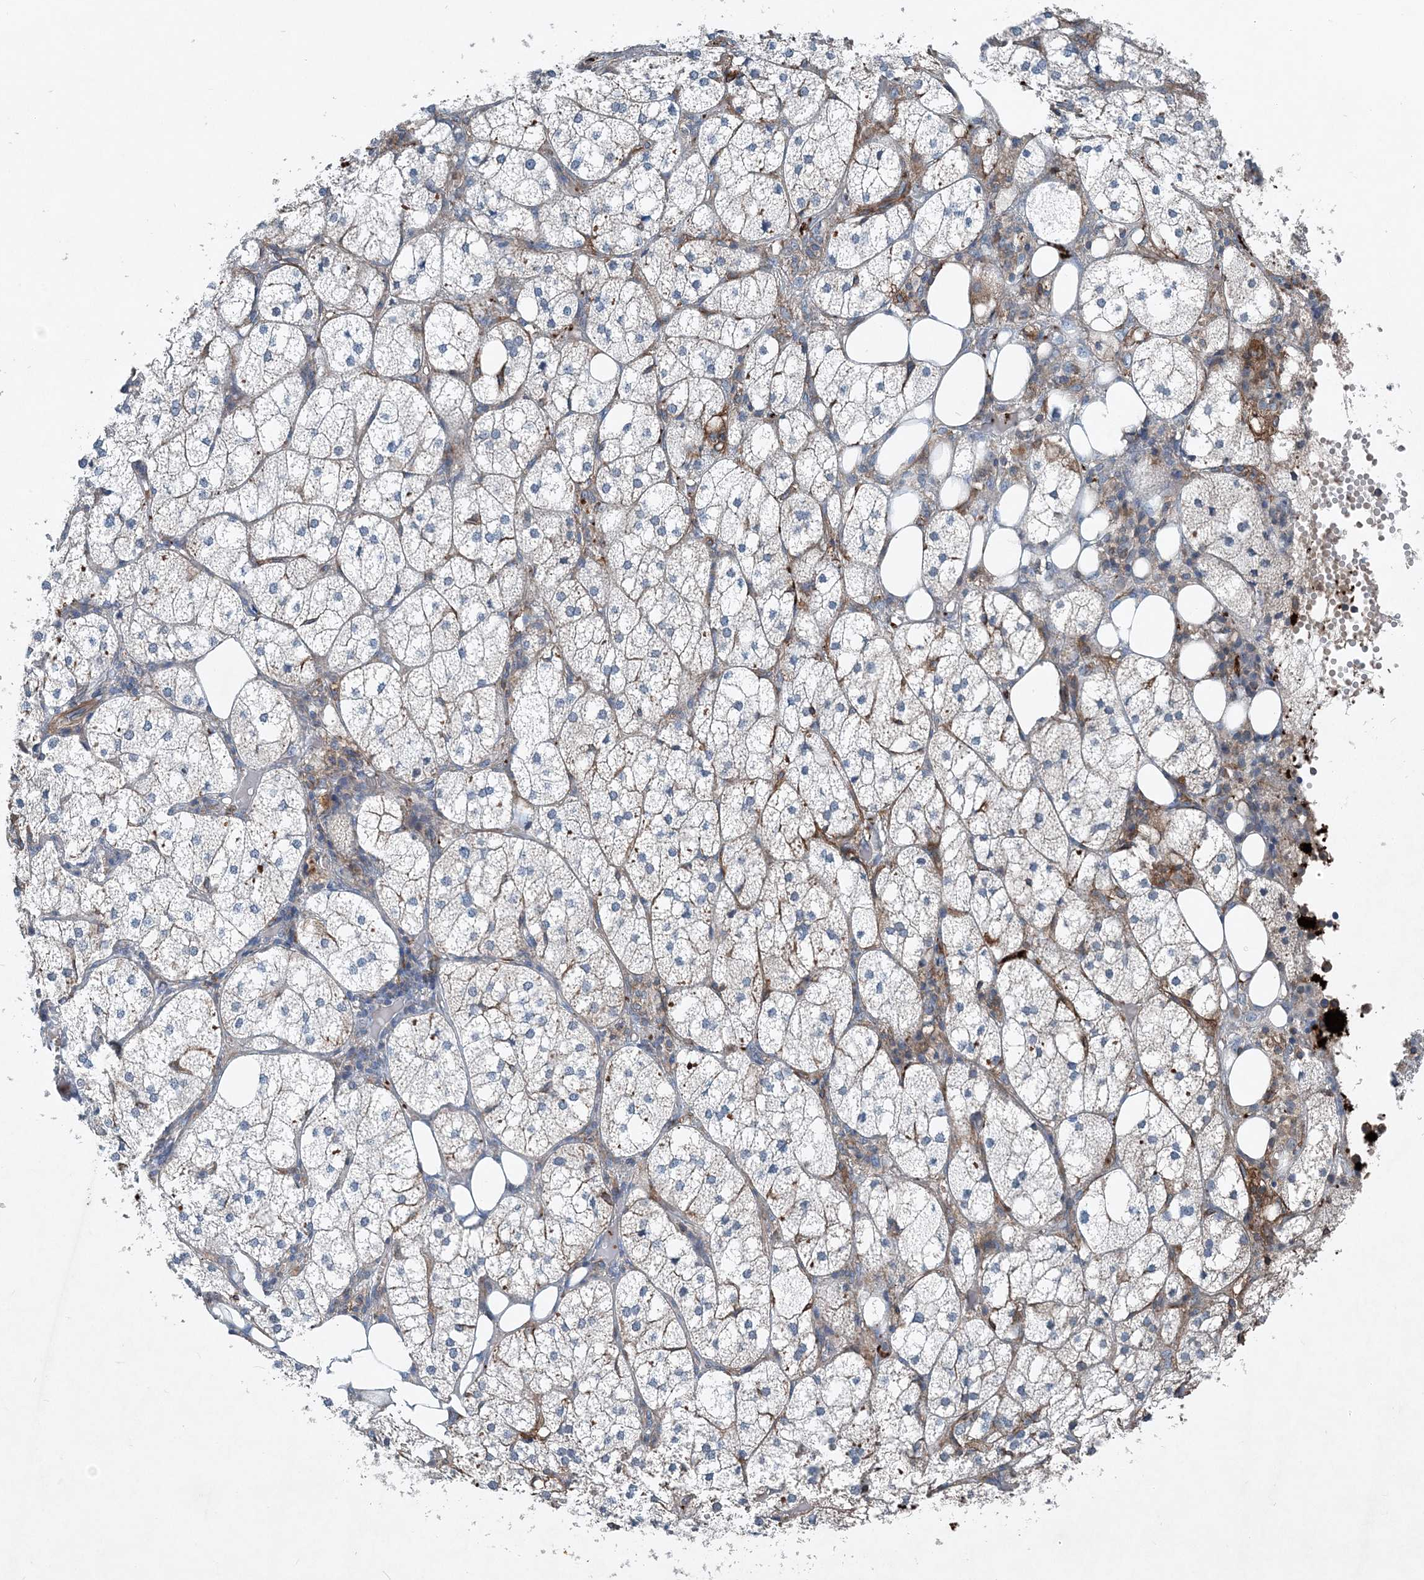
{"staining": {"intensity": "weak", "quantity": "25%-75%", "location": "cytoplasmic/membranous"}, "tissue": "adrenal gland", "cell_type": "Glandular cells", "image_type": "normal", "snomed": [{"axis": "morphology", "description": "Normal tissue, NOS"}, {"axis": "topography", "description": "Adrenal gland"}], "caption": "This photomicrograph displays immunohistochemistry (IHC) staining of normal adrenal gland, with low weak cytoplasmic/membranous staining in about 25%-75% of glandular cells.", "gene": "DGUOK", "patient": {"sex": "female", "age": 61}}